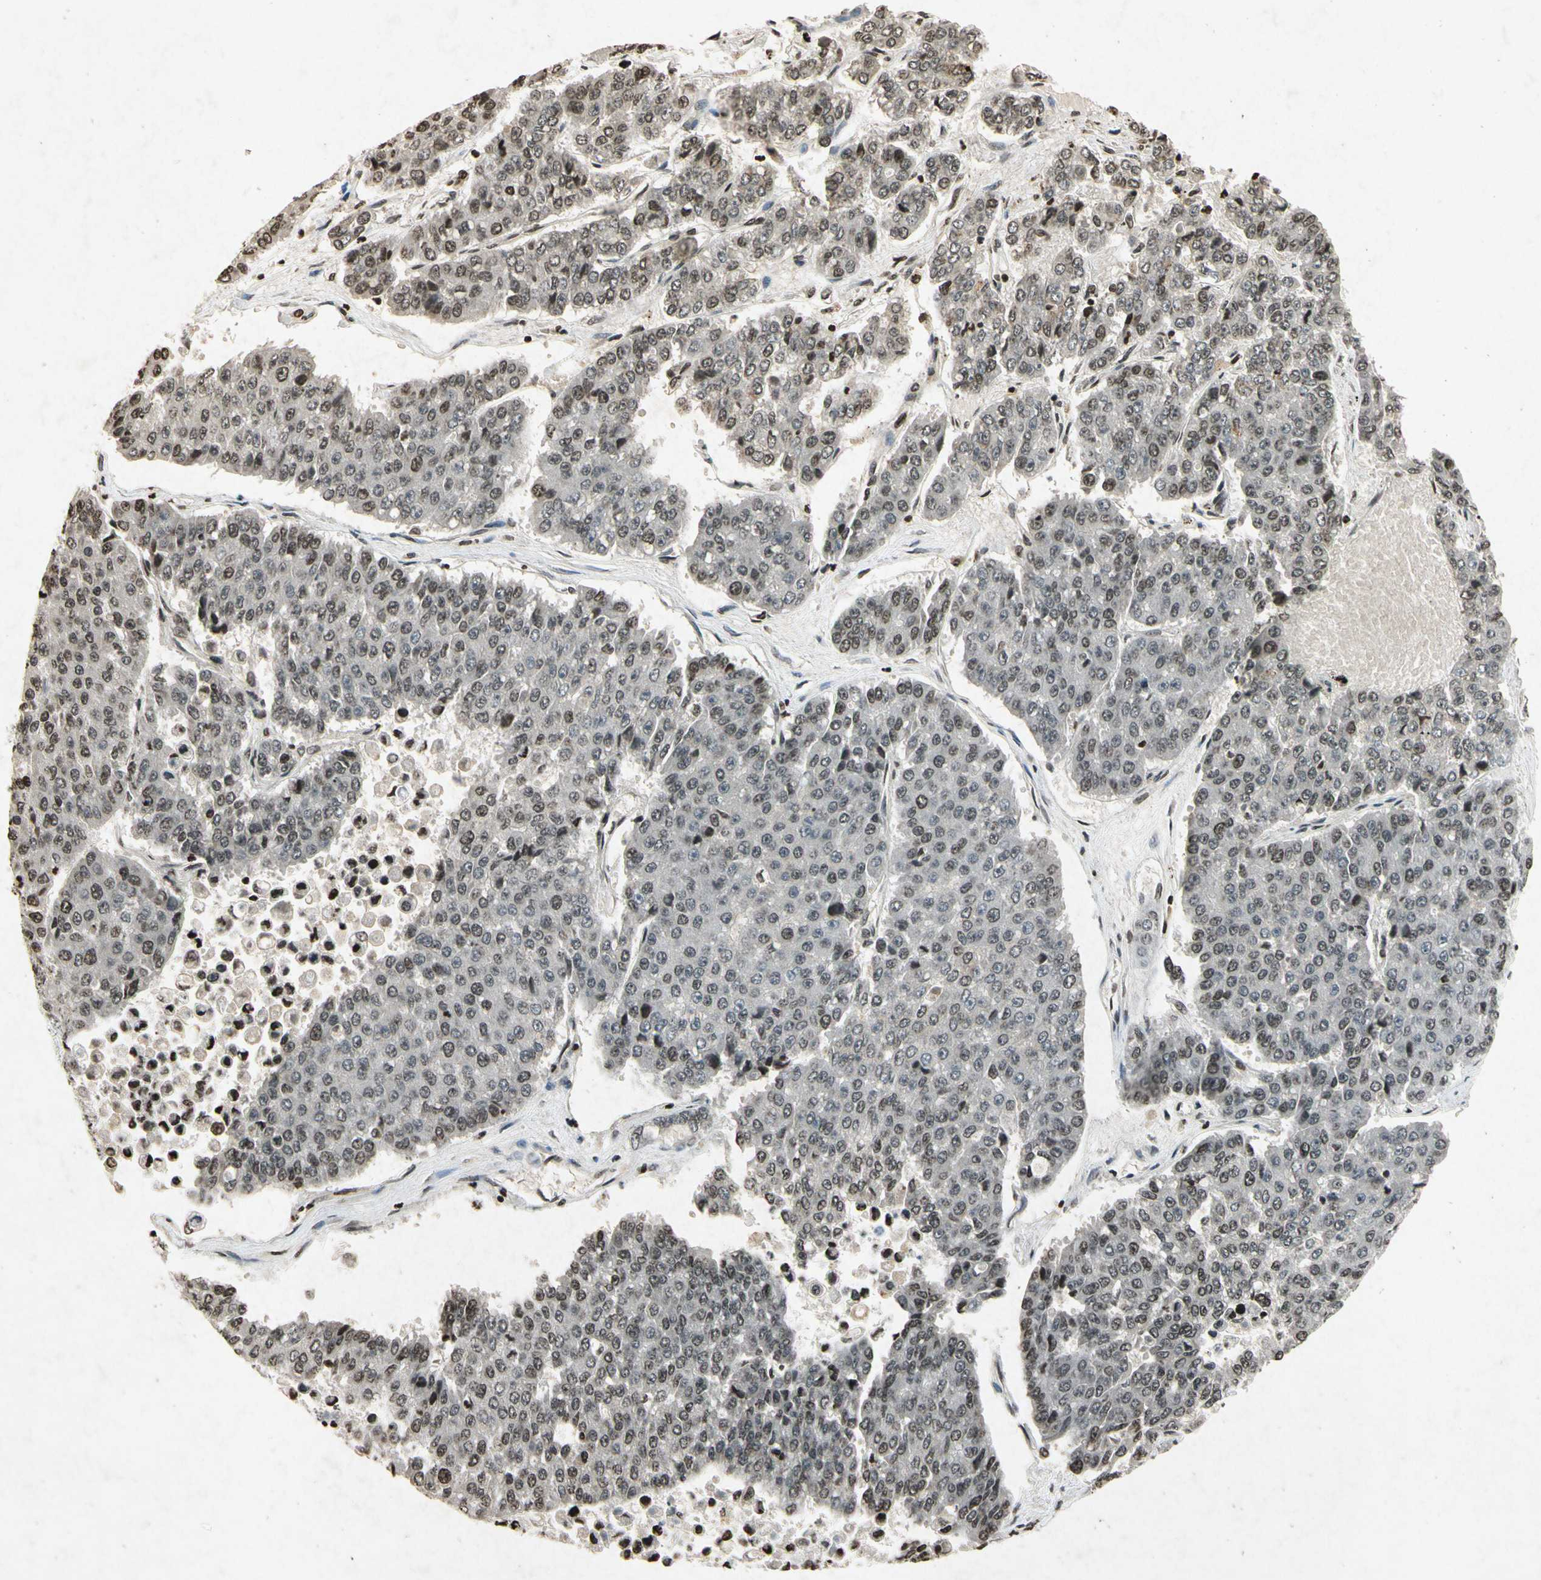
{"staining": {"intensity": "weak", "quantity": "<25%", "location": "nuclear"}, "tissue": "pancreatic cancer", "cell_type": "Tumor cells", "image_type": "cancer", "snomed": [{"axis": "morphology", "description": "Adenocarcinoma, NOS"}, {"axis": "topography", "description": "Pancreas"}], "caption": "The micrograph shows no staining of tumor cells in pancreatic cancer (adenocarcinoma).", "gene": "HOXB3", "patient": {"sex": "male", "age": 50}}